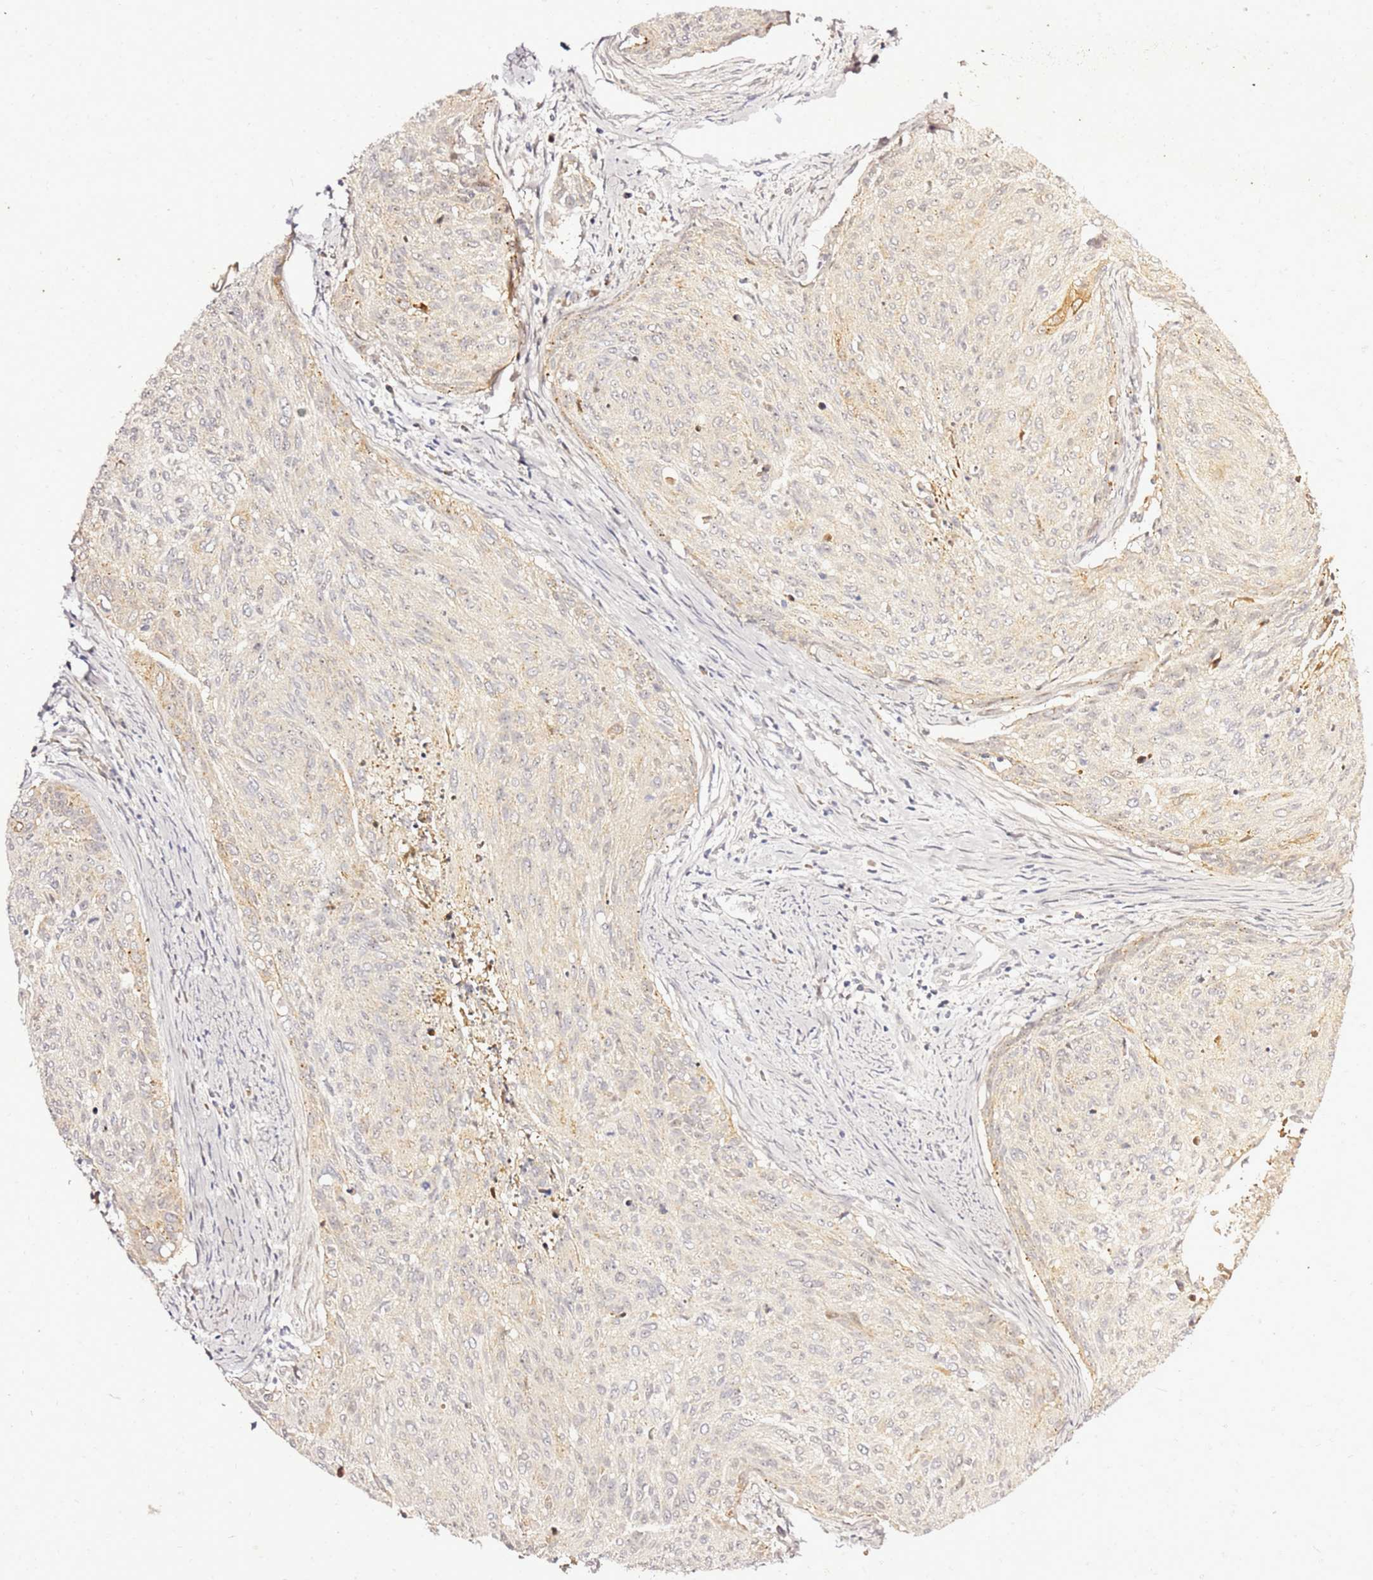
{"staining": {"intensity": "weak", "quantity": "<25%", "location": "cytoplasmic/membranous"}, "tissue": "cervical cancer", "cell_type": "Tumor cells", "image_type": "cancer", "snomed": [{"axis": "morphology", "description": "Squamous cell carcinoma, NOS"}, {"axis": "topography", "description": "Cervix"}], "caption": "Immunohistochemistry (IHC) photomicrograph of cervical cancer stained for a protein (brown), which reveals no staining in tumor cells.", "gene": "NOL8", "patient": {"sex": "female", "age": 55}}